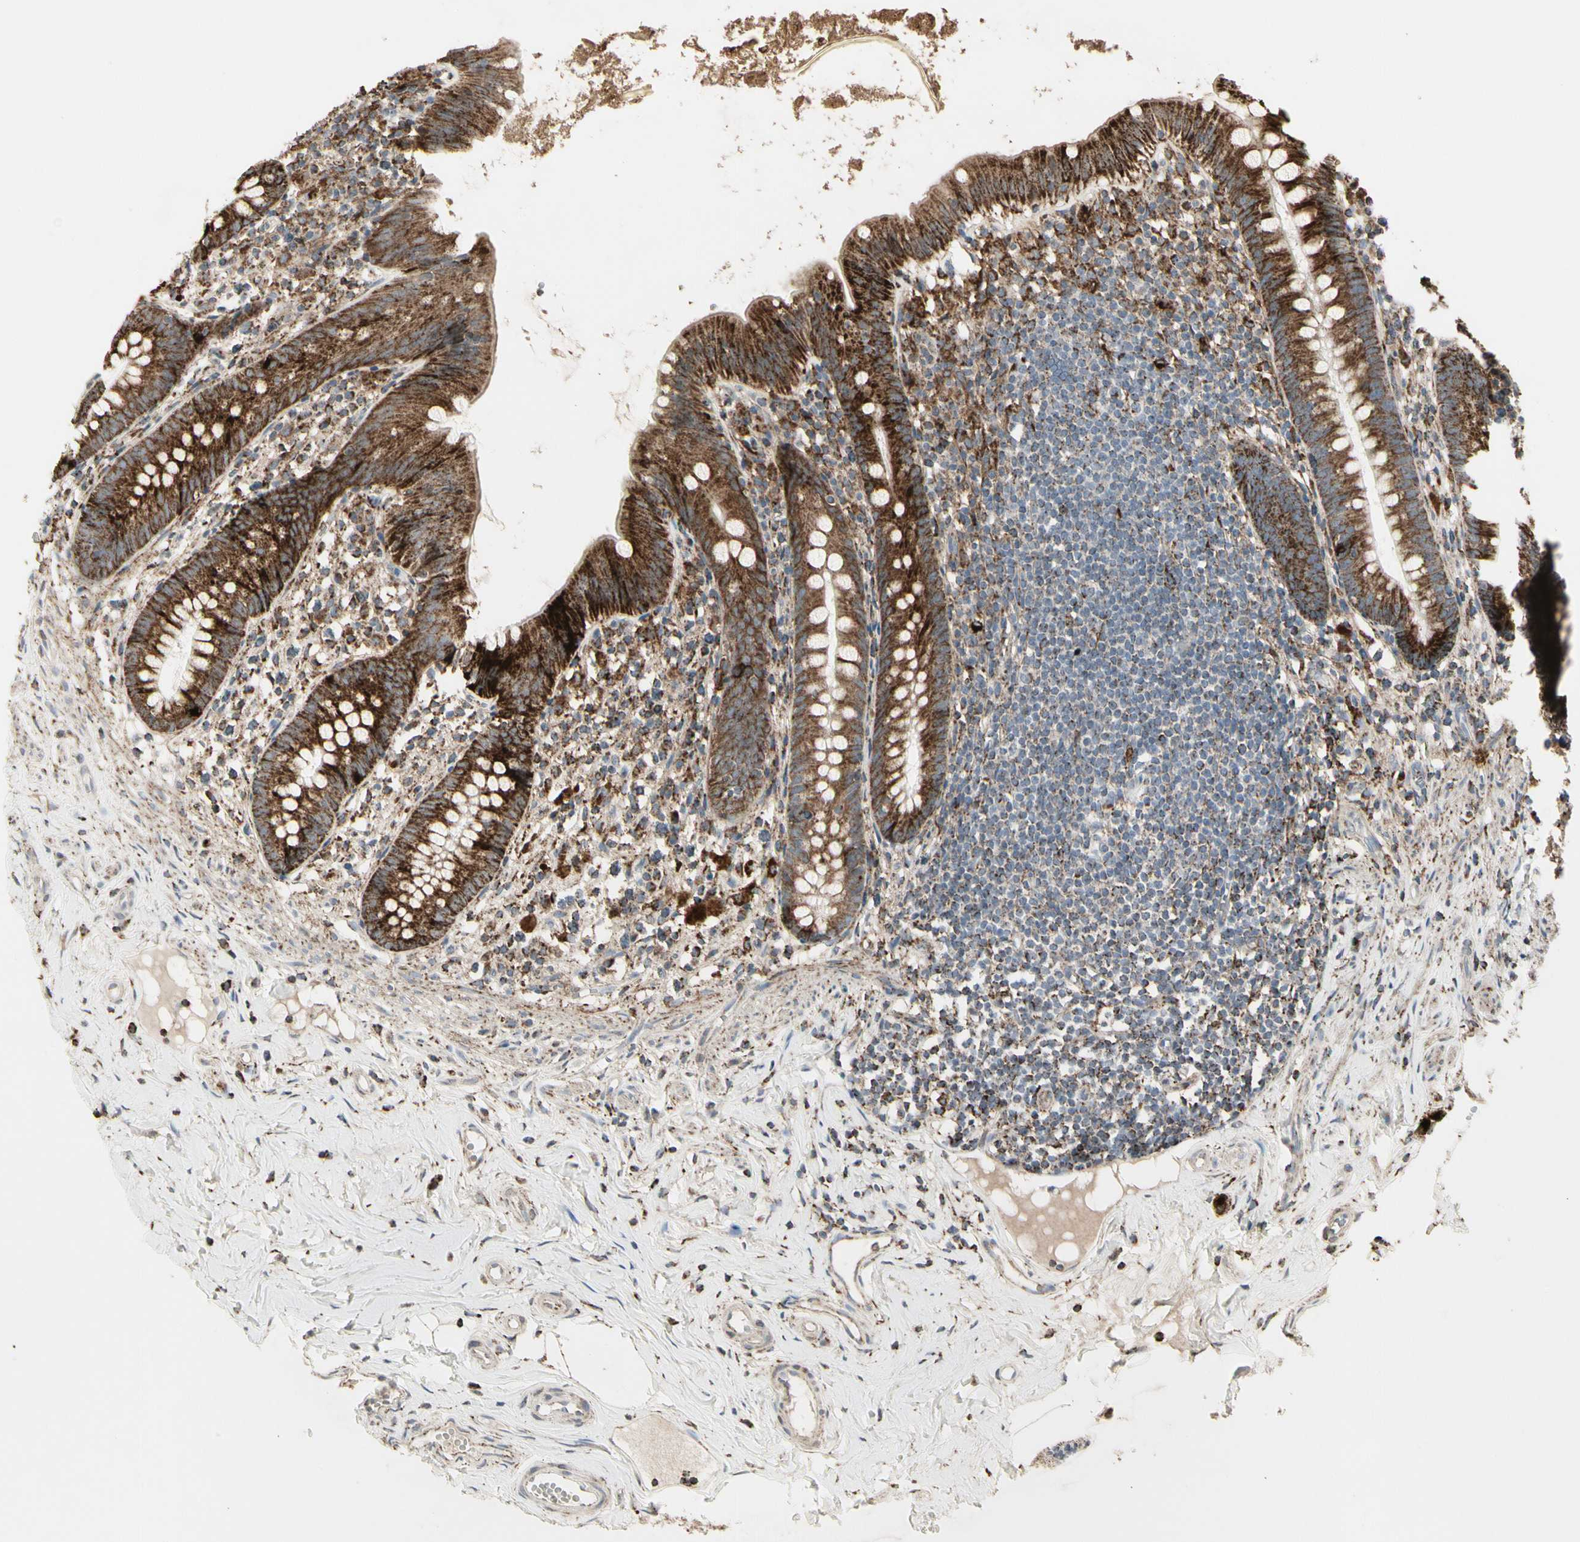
{"staining": {"intensity": "strong", "quantity": ">75%", "location": "cytoplasmic/membranous"}, "tissue": "appendix", "cell_type": "Glandular cells", "image_type": "normal", "snomed": [{"axis": "morphology", "description": "Normal tissue, NOS"}, {"axis": "topography", "description": "Appendix"}], "caption": "High-power microscopy captured an immunohistochemistry micrograph of benign appendix, revealing strong cytoplasmic/membranous expression in approximately >75% of glandular cells.", "gene": "TMEM176A", "patient": {"sex": "male", "age": 52}}